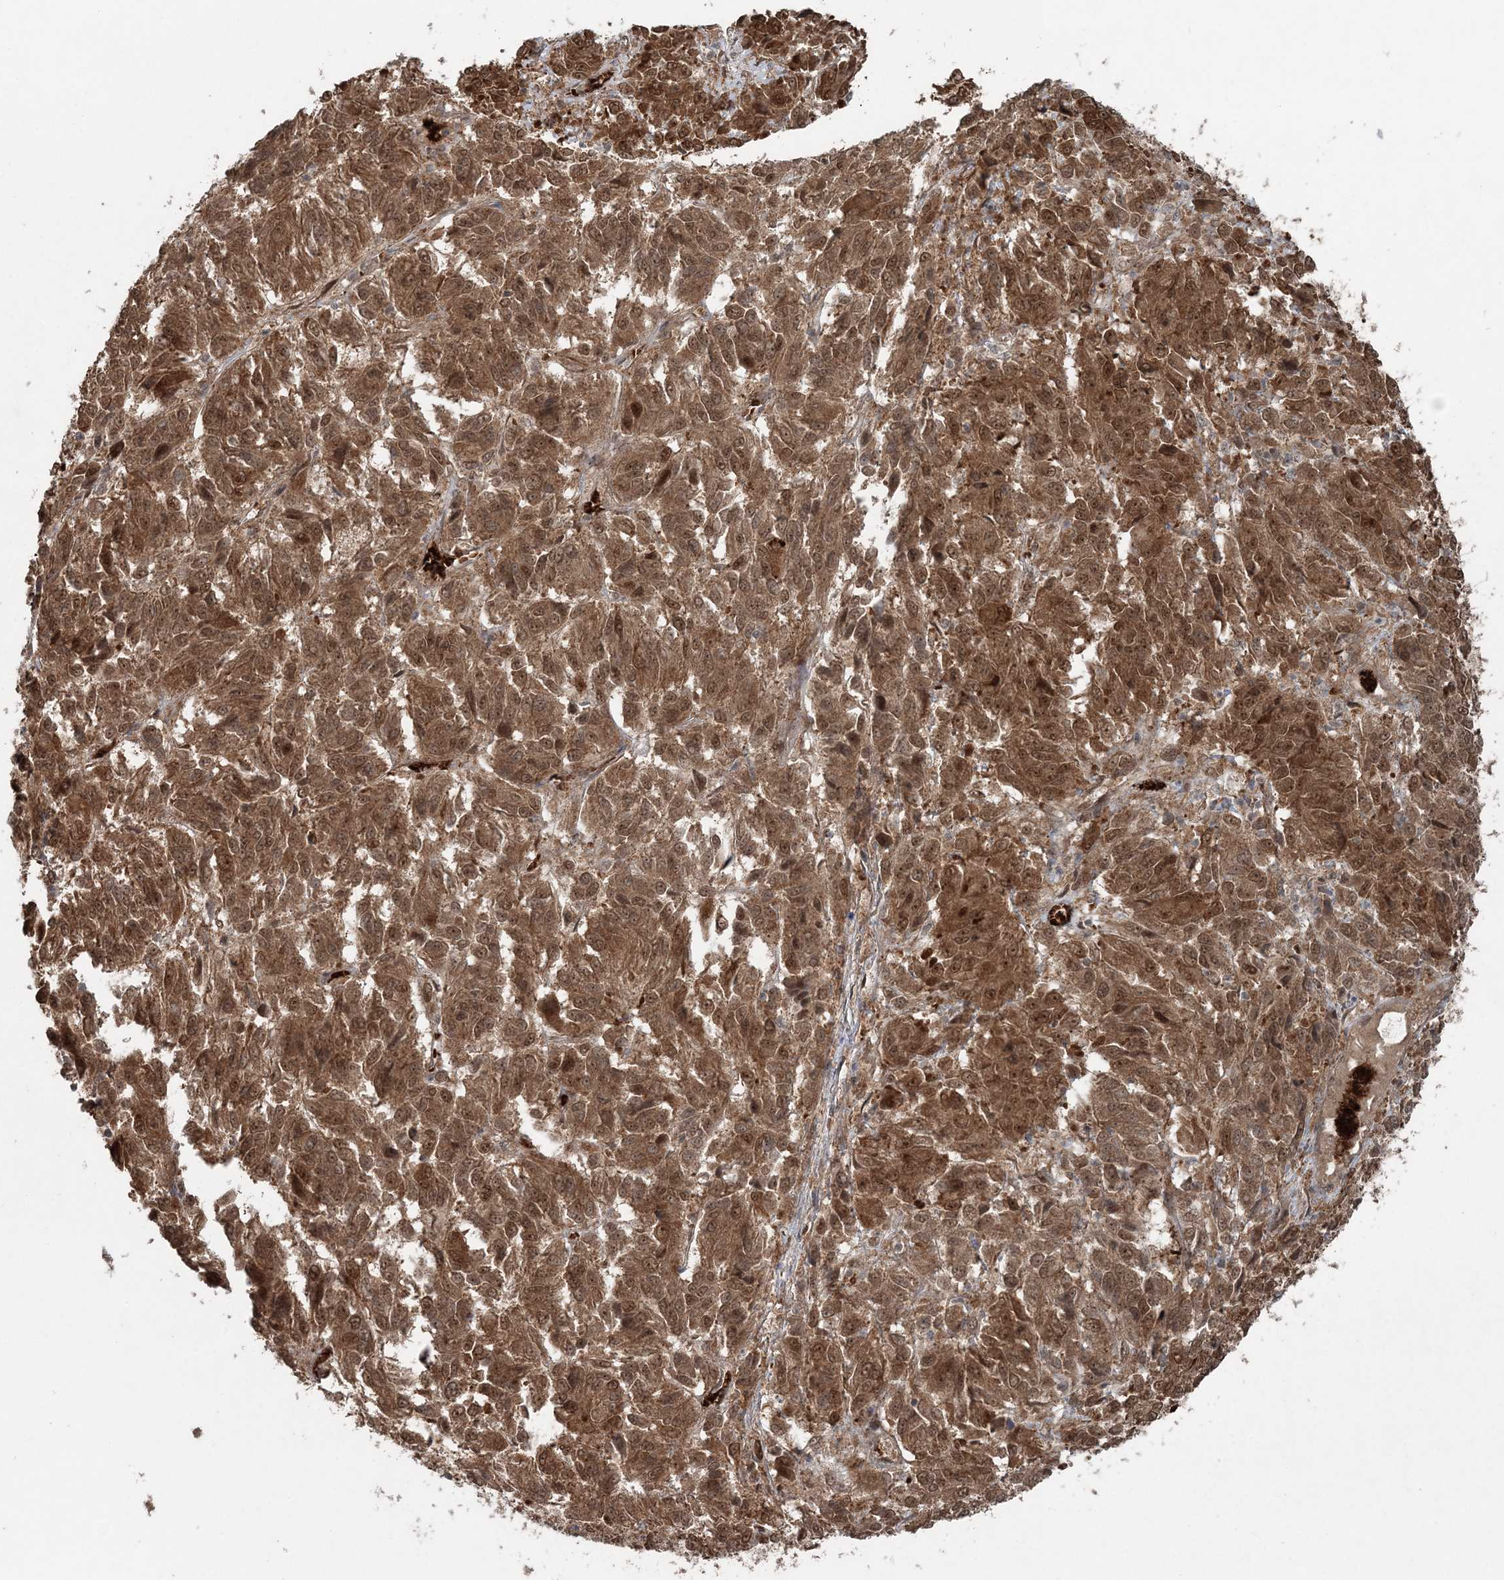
{"staining": {"intensity": "moderate", "quantity": ">75%", "location": "cytoplasmic/membranous,nuclear"}, "tissue": "melanoma", "cell_type": "Tumor cells", "image_type": "cancer", "snomed": [{"axis": "morphology", "description": "Malignant melanoma, Metastatic site"}, {"axis": "topography", "description": "Lung"}], "caption": "Tumor cells demonstrate medium levels of moderate cytoplasmic/membranous and nuclear expression in about >75% of cells in human melanoma. (Brightfield microscopy of DAB IHC at high magnification).", "gene": "FBXL17", "patient": {"sex": "male", "age": 64}}